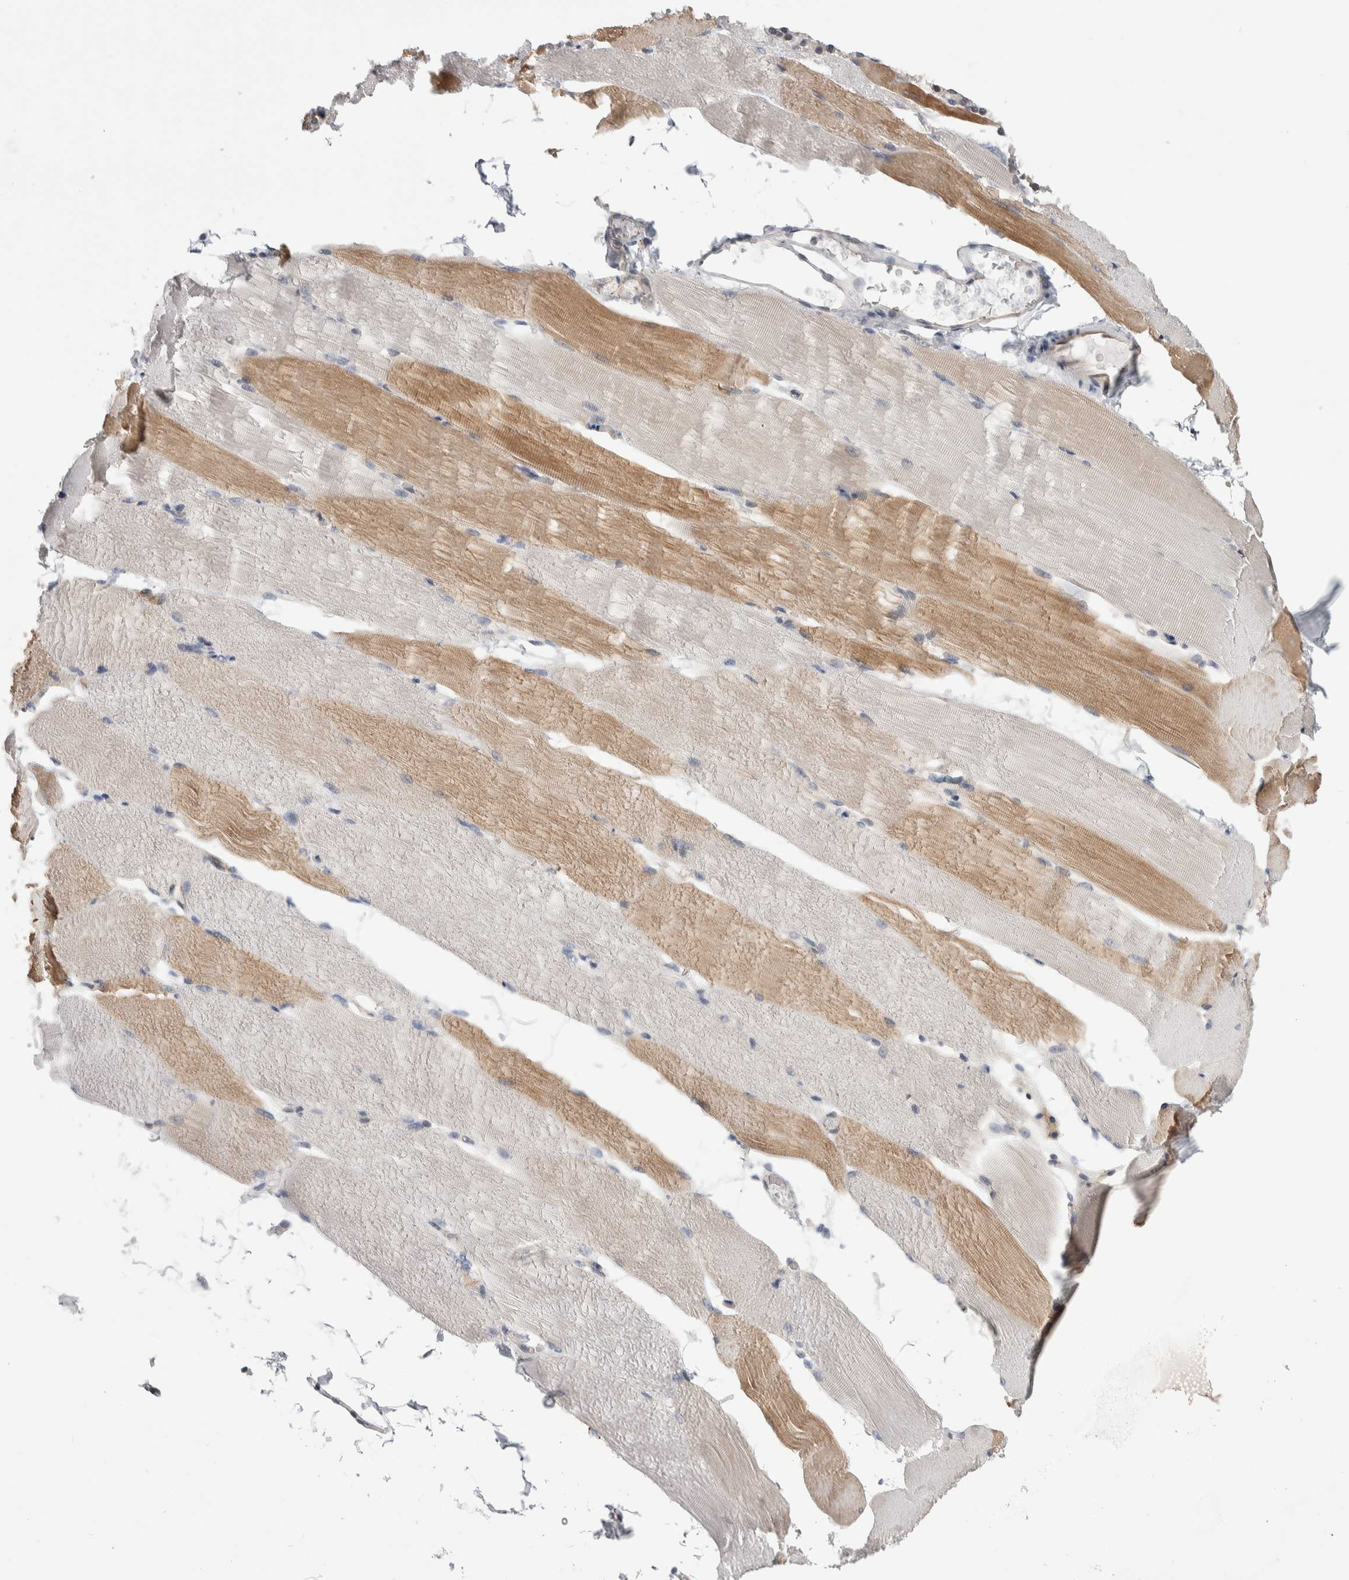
{"staining": {"intensity": "moderate", "quantity": "25%-75%", "location": "cytoplasmic/membranous"}, "tissue": "skeletal muscle", "cell_type": "Myocytes", "image_type": "normal", "snomed": [{"axis": "morphology", "description": "Normal tissue, NOS"}, {"axis": "topography", "description": "Skeletal muscle"}, {"axis": "topography", "description": "Parathyroid gland"}], "caption": "Immunohistochemistry (DAB) staining of normal skeletal muscle displays moderate cytoplasmic/membranous protein staining in approximately 25%-75% of myocytes.", "gene": "ZBTB49", "patient": {"sex": "female", "age": 37}}